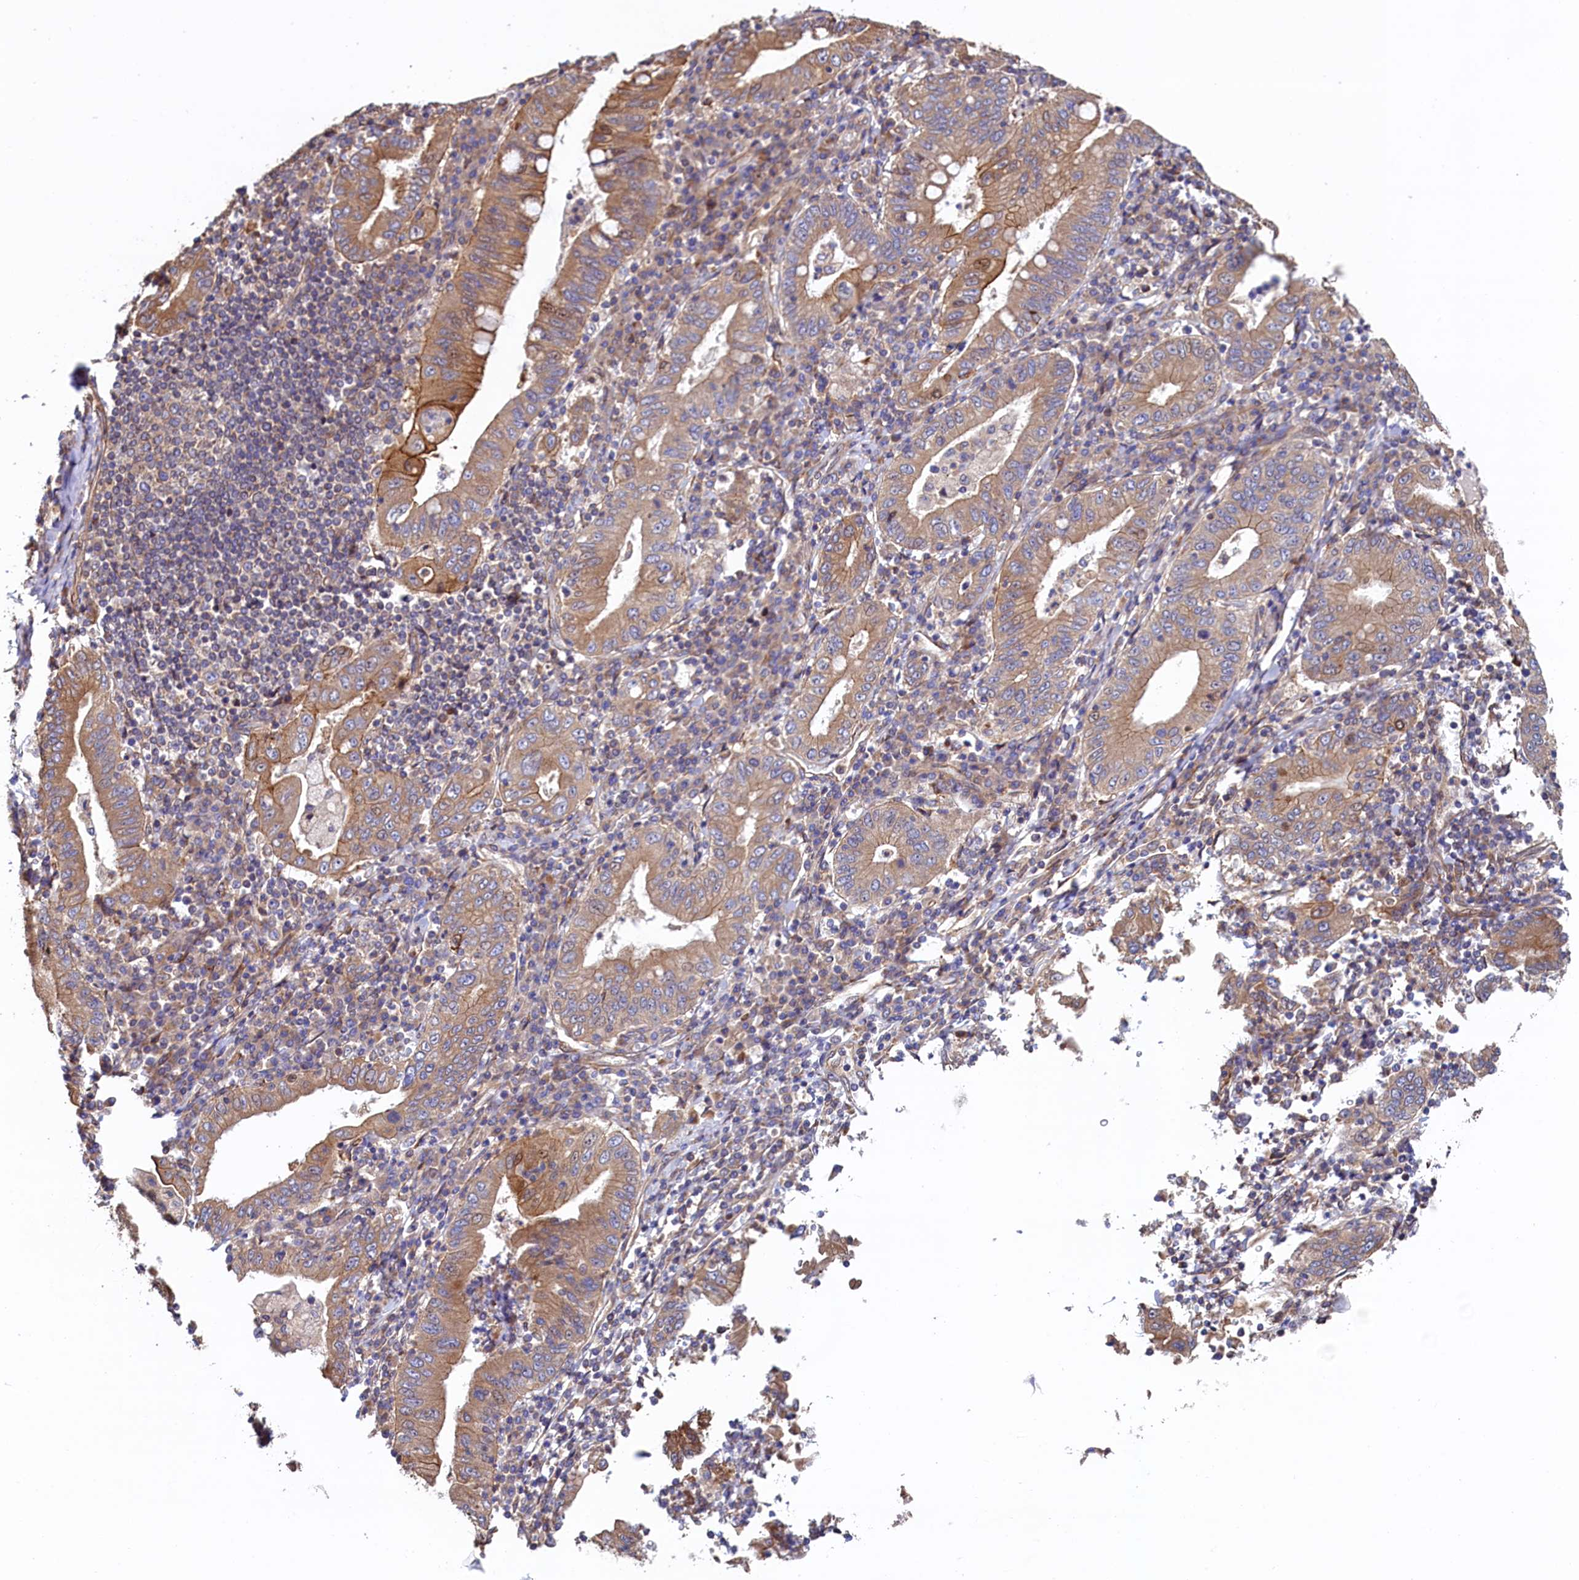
{"staining": {"intensity": "strong", "quantity": "25%-75%", "location": "cytoplasmic/membranous"}, "tissue": "stomach cancer", "cell_type": "Tumor cells", "image_type": "cancer", "snomed": [{"axis": "morphology", "description": "Normal tissue, NOS"}, {"axis": "morphology", "description": "Adenocarcinoma, NOS"}, {"axis": "topography", "description": "Esophagus"}, {"axis": "topography", "description": "Stomach, upper"}, {"axis": "topography", "description": "Peripheral nerve tissue"}], "caption": "Human stomach cancer (adenocarcinoma) stained for a protein (brown) shows strong cytoplasmic/membranous positive staining in approximately 25%-75% of tumor cells.", "gene": "ATXN2L", "patient": {"sex": "male", "age": 62}}